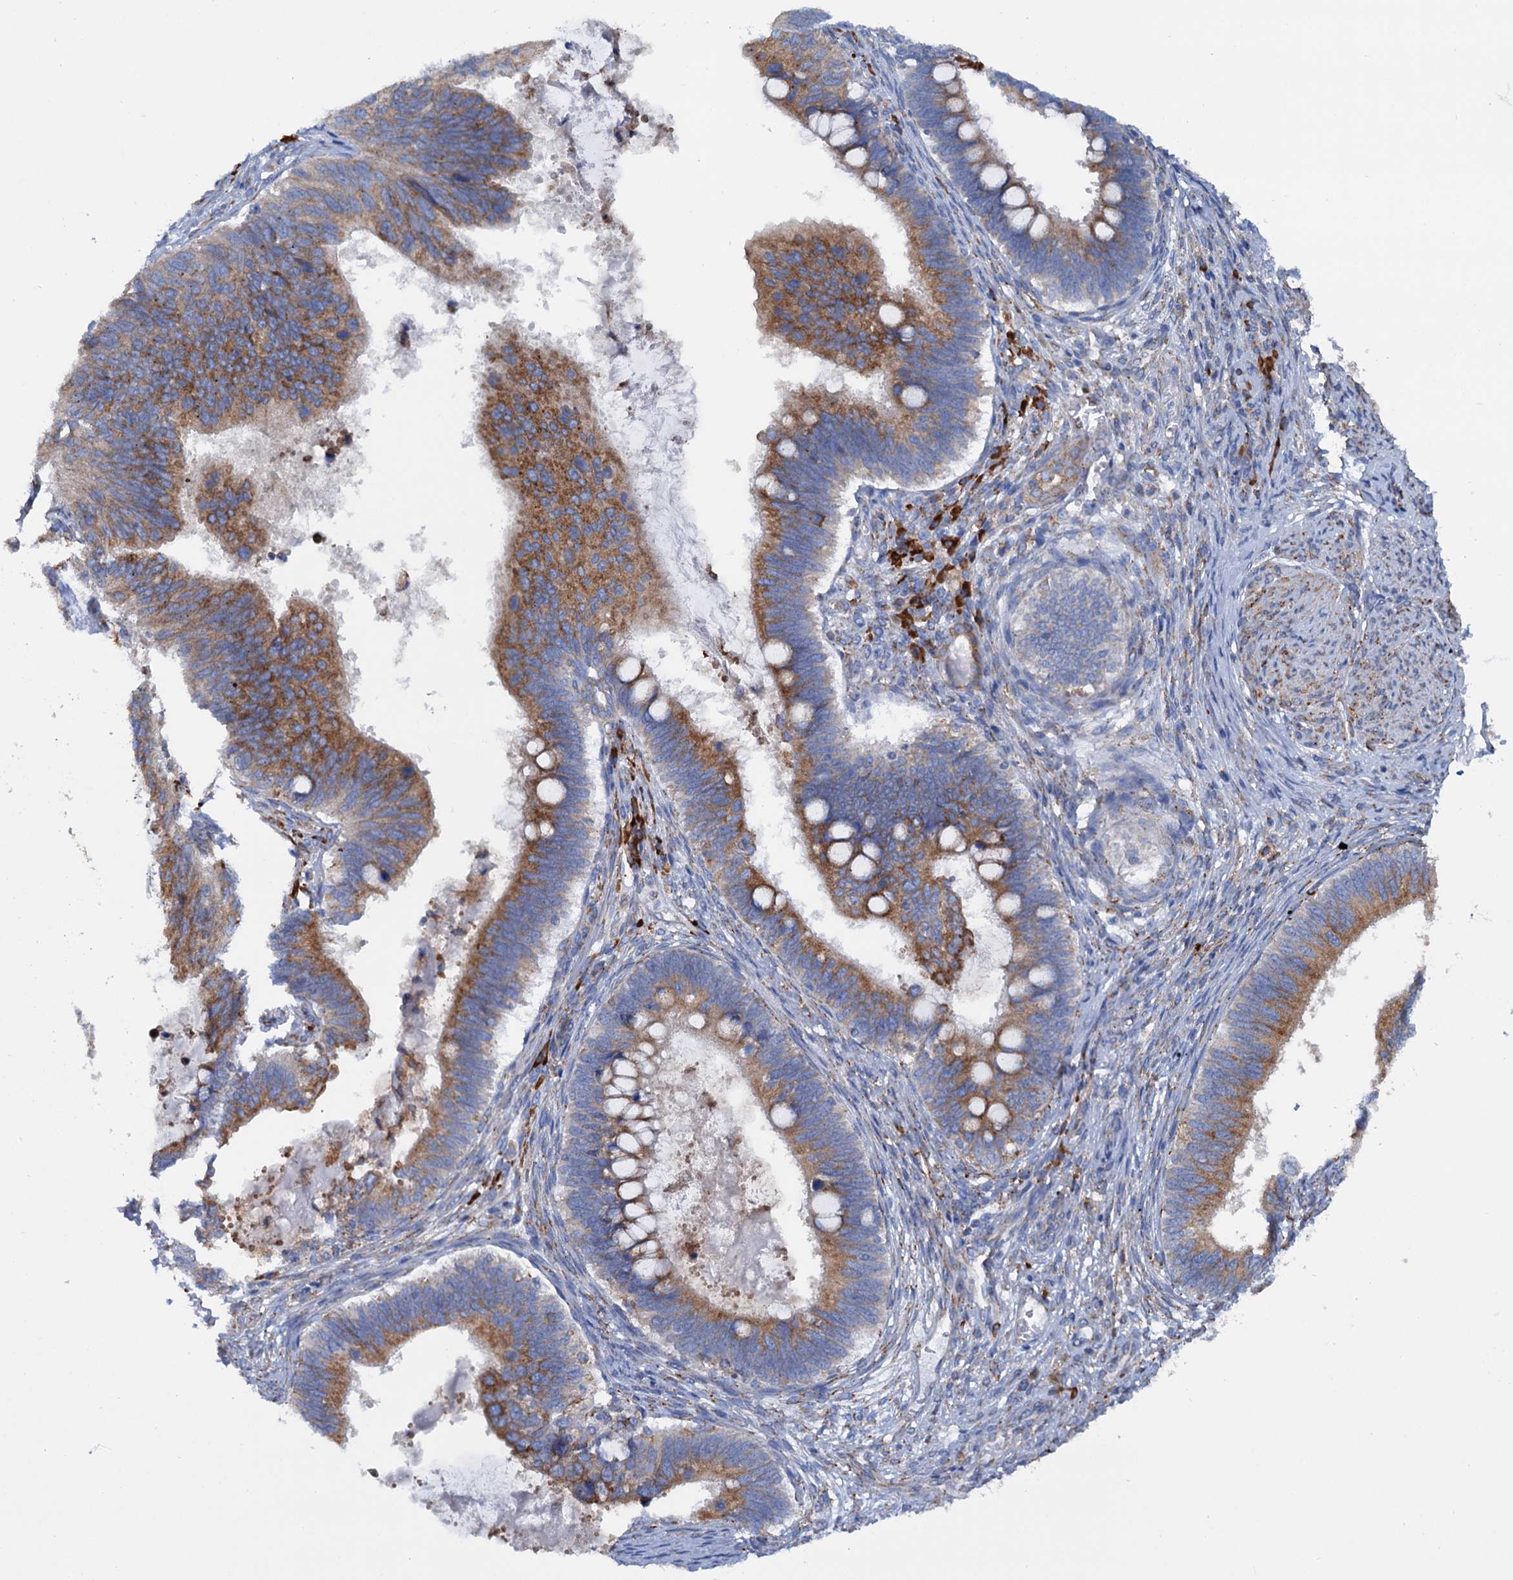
{"staining": {"intensity": "moderate", "quantity": ">75%", "location": "cytoplasmic/membranous"}, "tissue": "cervical cancer", "cell_type": "Tumor cells", "image_type": "cancer", "snomed": [{"axis": "morphology", "description": "Adenocarcinoma, NOS"}, {"axis": "topography", "description": "Cervix"}], "caption": "A high-resolution image shows immunohistochemistry staining of cervical cancer (adenocarcinoma), which displays moderate cytoplasmic/membranous staining in approximately >75% of tumor cells.", "gene": "SHE", "patient": {"sex": "female", "age": 42}}